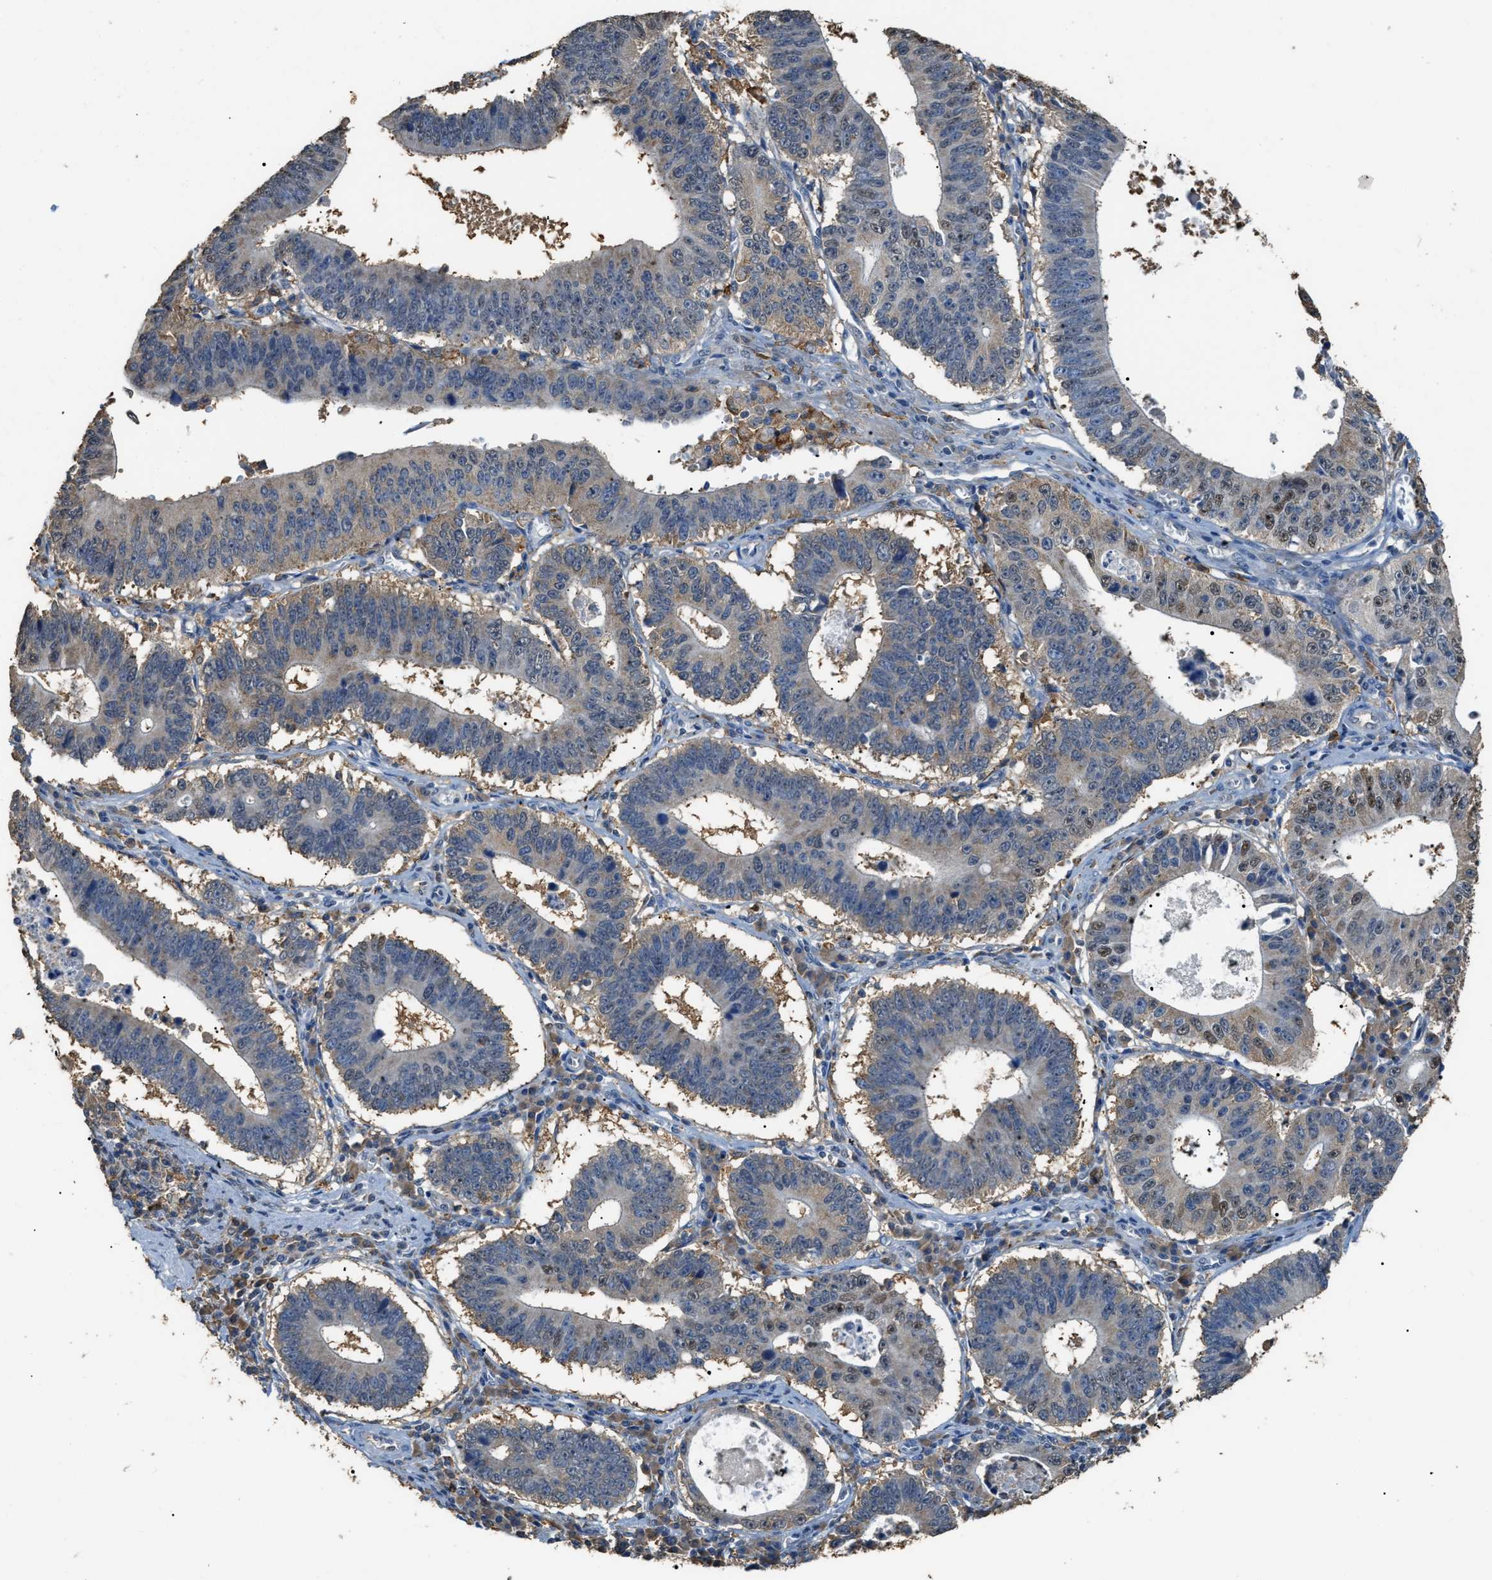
{"staining": {"intensity": "weak", "quantity": "<25%", "location": "cytoplasmic/membranous"}, "tissue": "stomach cancer", "cell_type": "Tumor cells", "image_type": "cancer", "snomed": [{"axis": "morphology", "description": "Adenocarcinoma, NOS"}, {"axis": "topography", "description": "Stomach"}], "caption": "A micrograph of stomach cancer stained for a protein reveals no brown staining in tumor cells.", "gene": "GCN1", "patient": {"sex": "male", "age": 59}}